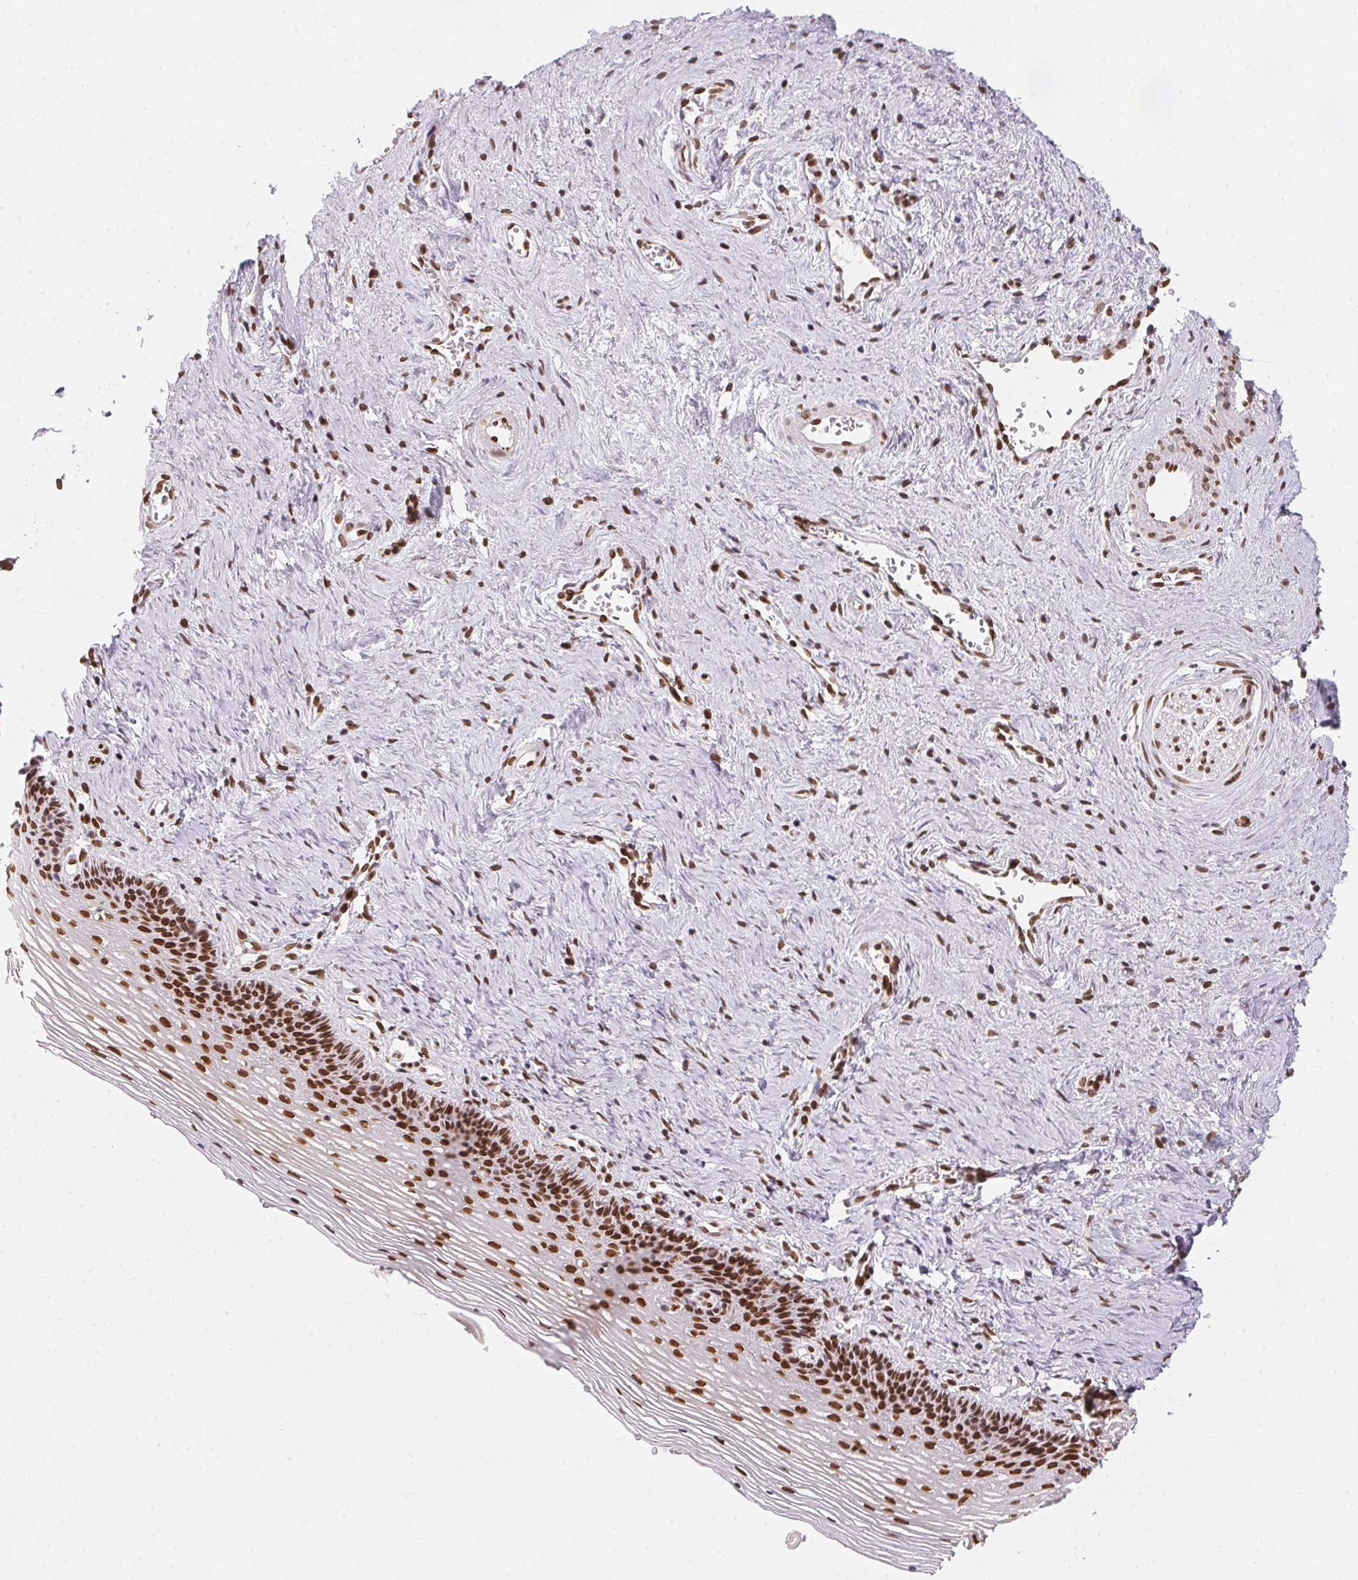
{"staining": {"intensity": "strong", "quantity": ">75%", "location": "nuclear"}, "tissue": "vagina", "cell_type": "Squamous epithelial cells", "image_type": "normal", "snomed": [{"axis": "morphology", "description": "Normal tissue, NOS"}, {"axis": "topography", "description": "Vagina"}, {"axis": "topography", "description": "Cervix"}], "caption": "Normal vagina was stained to show a protein in brown. There is high levels of strong nuclear staining in approximately >75% of squamous epithelial cells. (DAB (3,3'-diaminobenzidine) = brown stain, brightfield microscopy at high magnification).", "gene": "SAP30BP", "patient": {"sex": "female", "age": 37}}